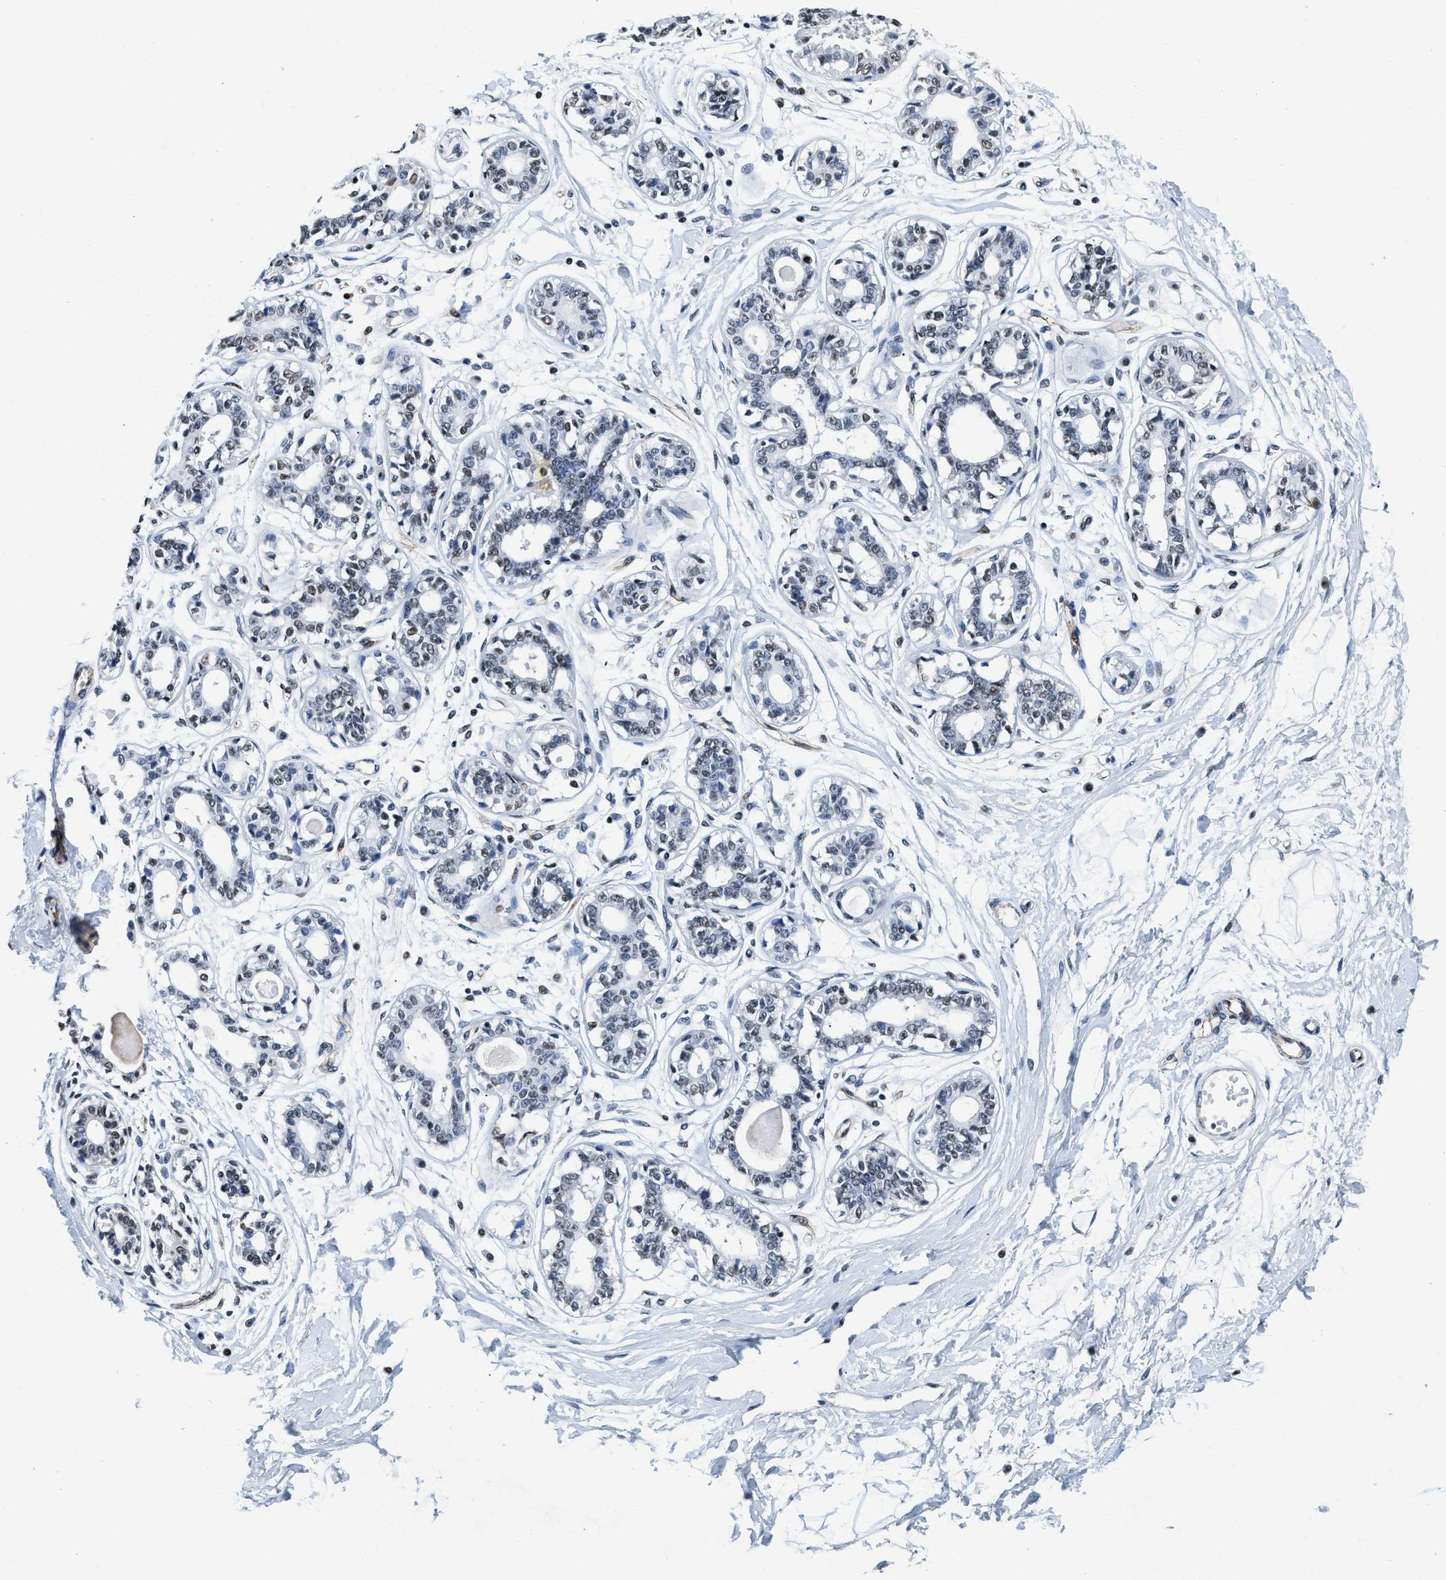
{"staining": {"intensity": "negative", "quantity": "none", "location": "none"}, "tissue": "breast", "cell_type": "Adipocytes", "image_type": "normal", "snomed": [{"axis": "morphology", "description": "Normal tissue, NOS"}, {"axis": "topography", "description": "Breast"}], "caption": "The photomicrograph shows no significant positivity in adipocytes of breast.", "gene": "CCNE1", "patient": {"sex": "female", "age": 45}}